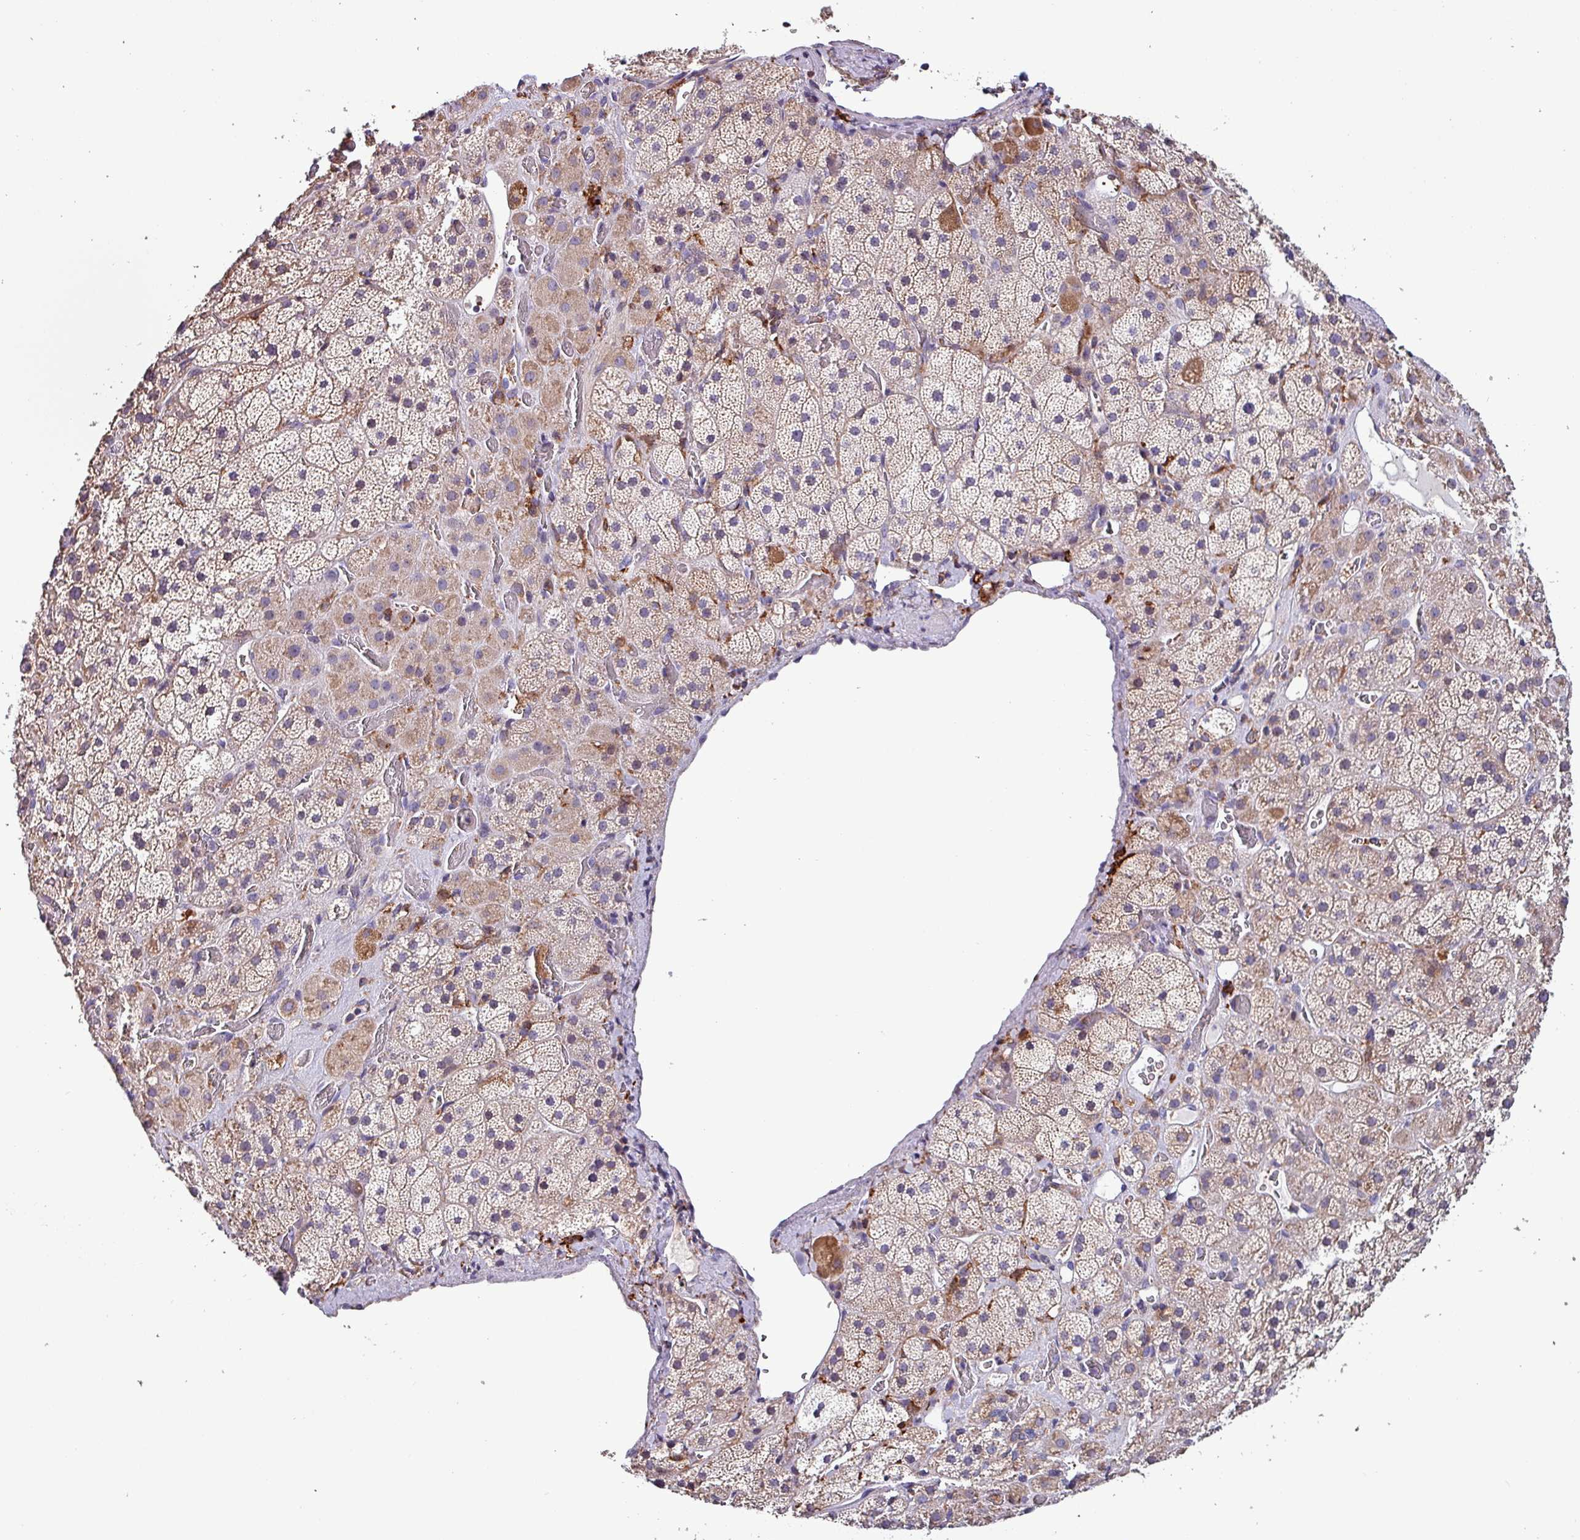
{"staining": {"intensity": "moderate", "quantity": "25%-75%", "location": "cytoplasmic/membranous"}, "tissue": "adrenal gland", "cell_type": "Glandular cells", "image_type": "normal", "snomed": [{"axis": "morphology", "description": "Normal tissue, NOS"}, {"axis": "topography", "description": "Adrenal gland"}], "caption": "The photomicrograph demonstrates staining of unremarkable adrenal gland, revealing moderate cytoplasmic/membranous protein positivity (brown color) within glandular cells. The protein is stained brown, and the nuclei are stained in blue (DAB IHC with brightfield microscopy, high magnification).", "gene": "SCIN", "patient": {"sex": "male", "age": 57}}